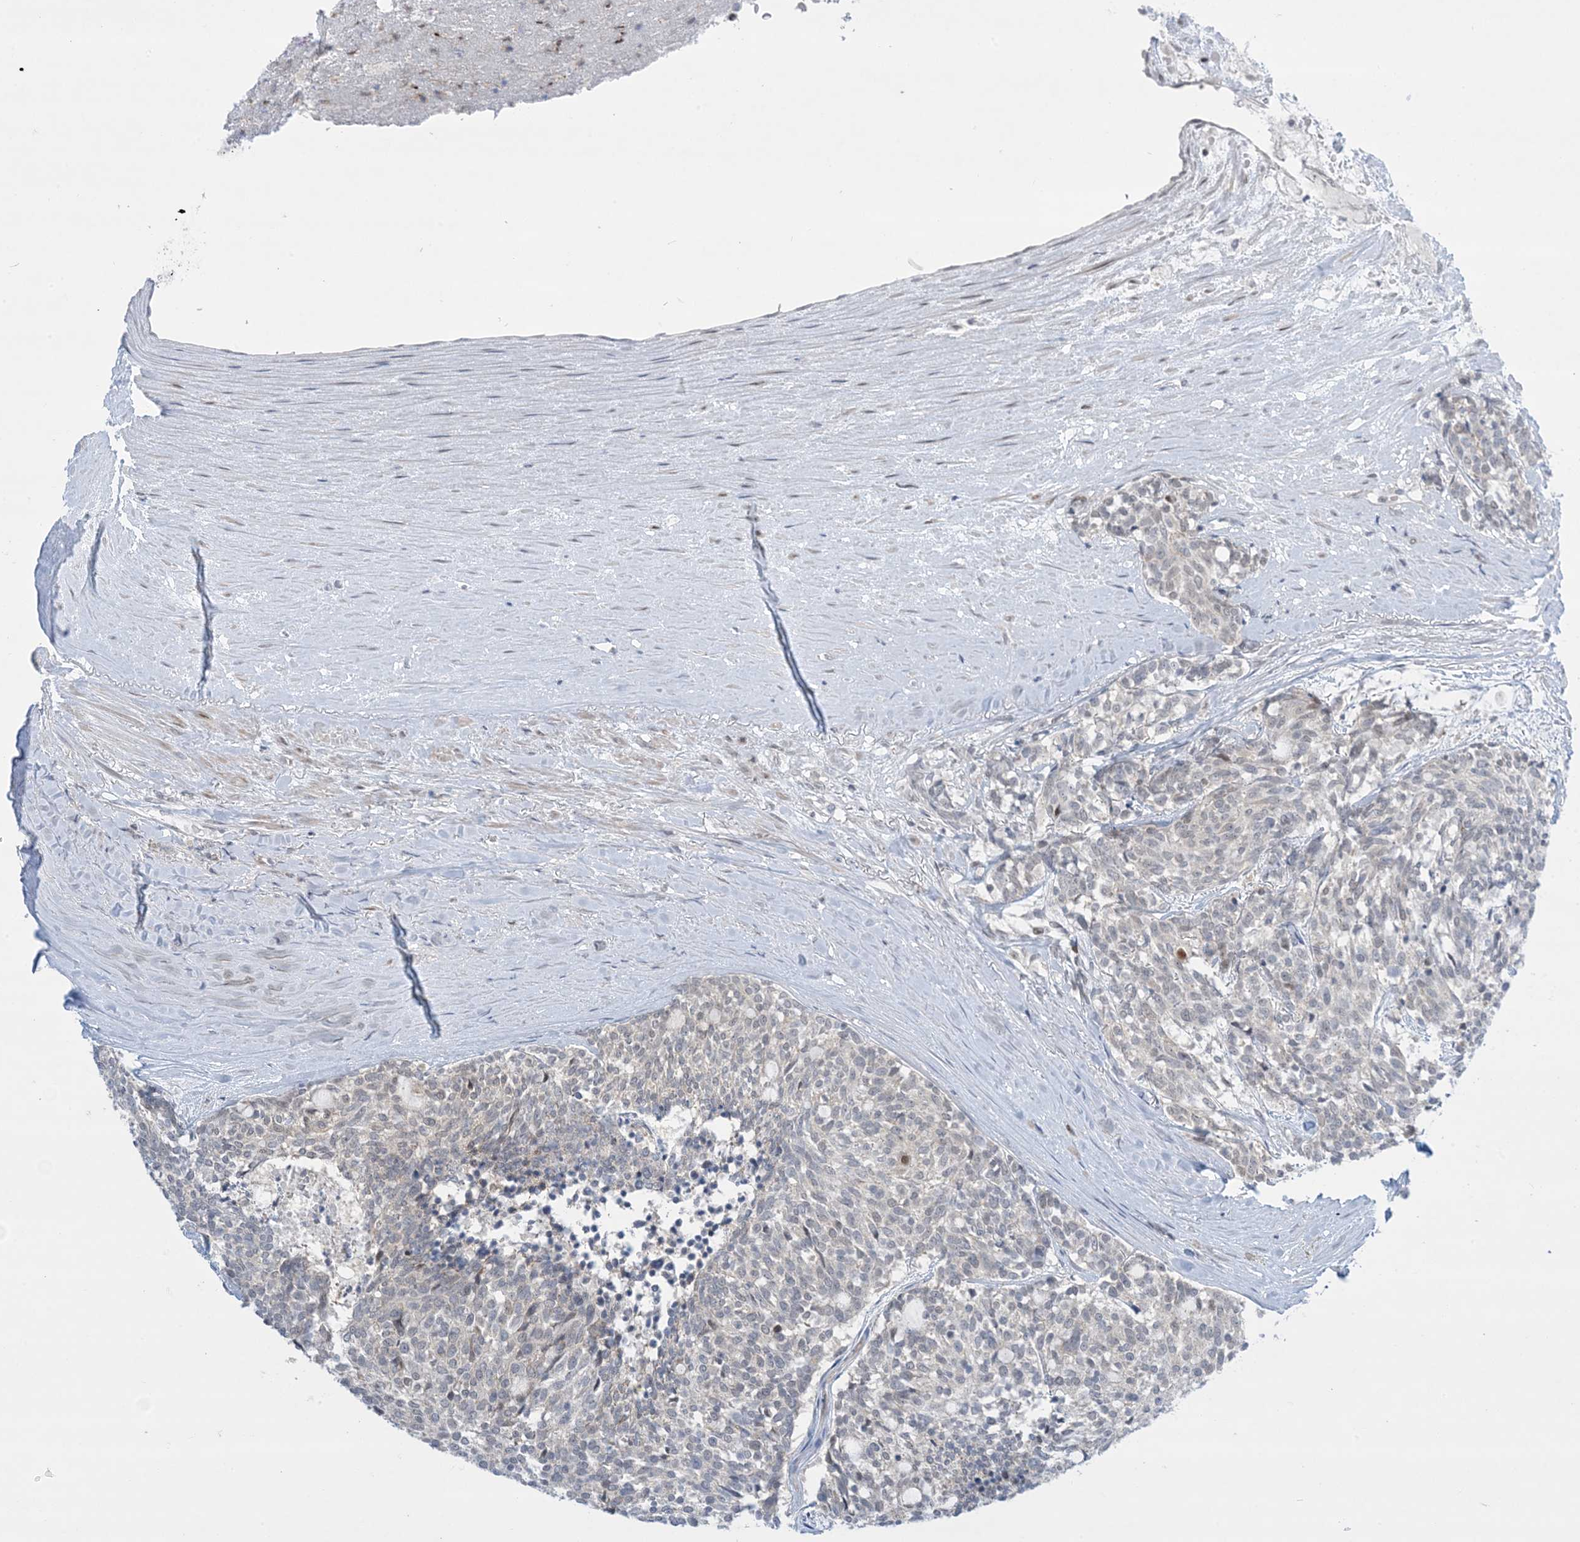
{"staining": {"intensity": "negative", "quantity": "none", "location": "none"}, "tissue": "carcinoid", "cell_type": "Tumor cells", "image_type": "cancer", "snomed": [{"axis": "morphology", "description": "Carcinoid, malignant, NOS"}, {"axis": "topography", "description": "Pancreas"}], "caption": "Immunohistochemistry (IHC) image of malignant carcinoid stained for a protein (brown), which displays no expression in tumor cells.", "gene": "TFPT", "patient": {"sex": "female", "age": 54}}